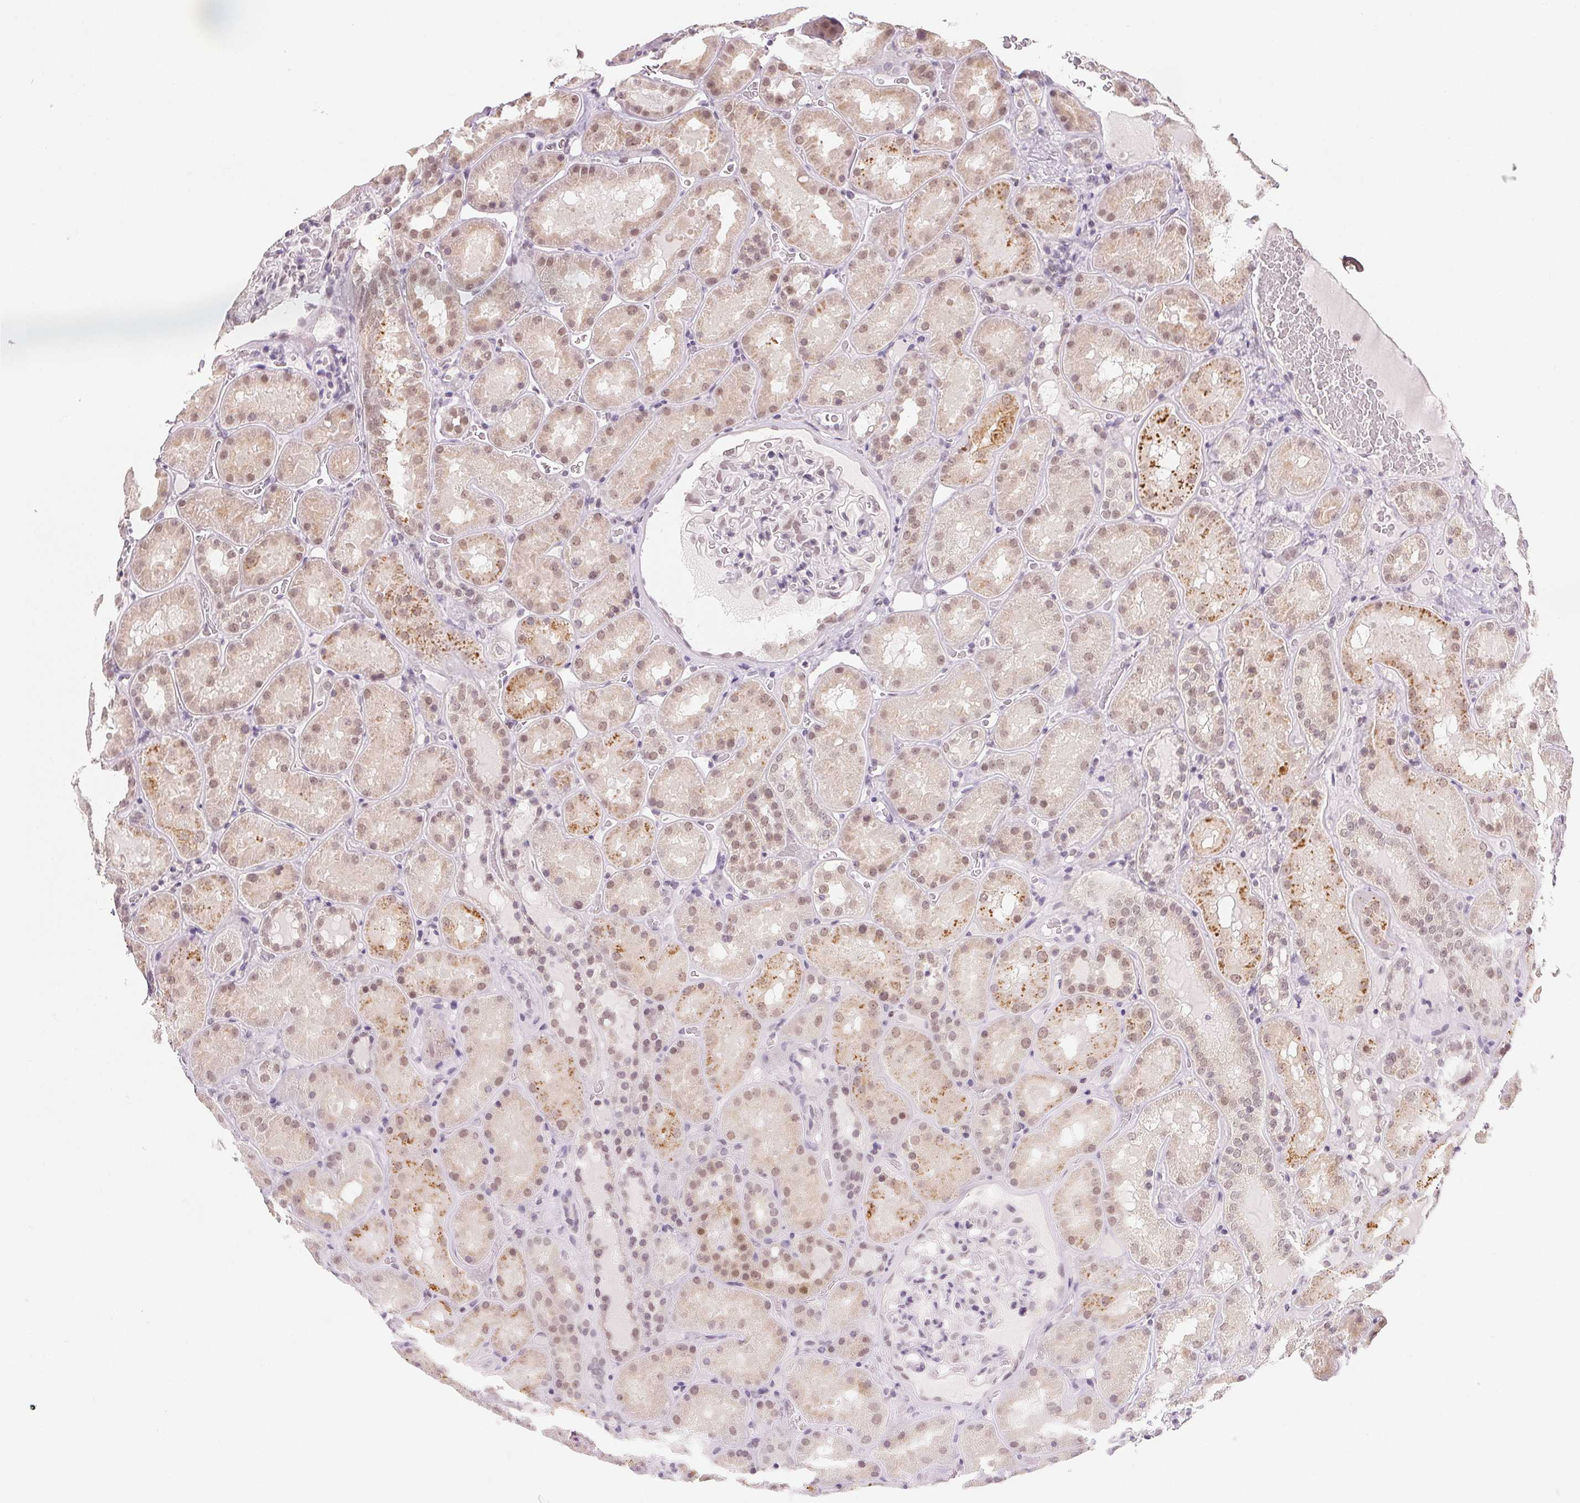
{"staining": {"intensity": "negative", "quantity": "none", "location": "none"}, "tissue": "kidney", "cell_type": "Cells in glomeruli", "image_type": "normal", "snomed": [{"axis": "morphology", "description": "Normal tissue, NOS"}, {"axis": "topography", "description": "Kidney"}], "caption": "The immunohistochemistry histopathology image has no significant staining in cells in glomeruli of kidney. Nuclei are stained in blue.", "gene": "NXF3", "patient": {"sex": "male", "age": 73}}